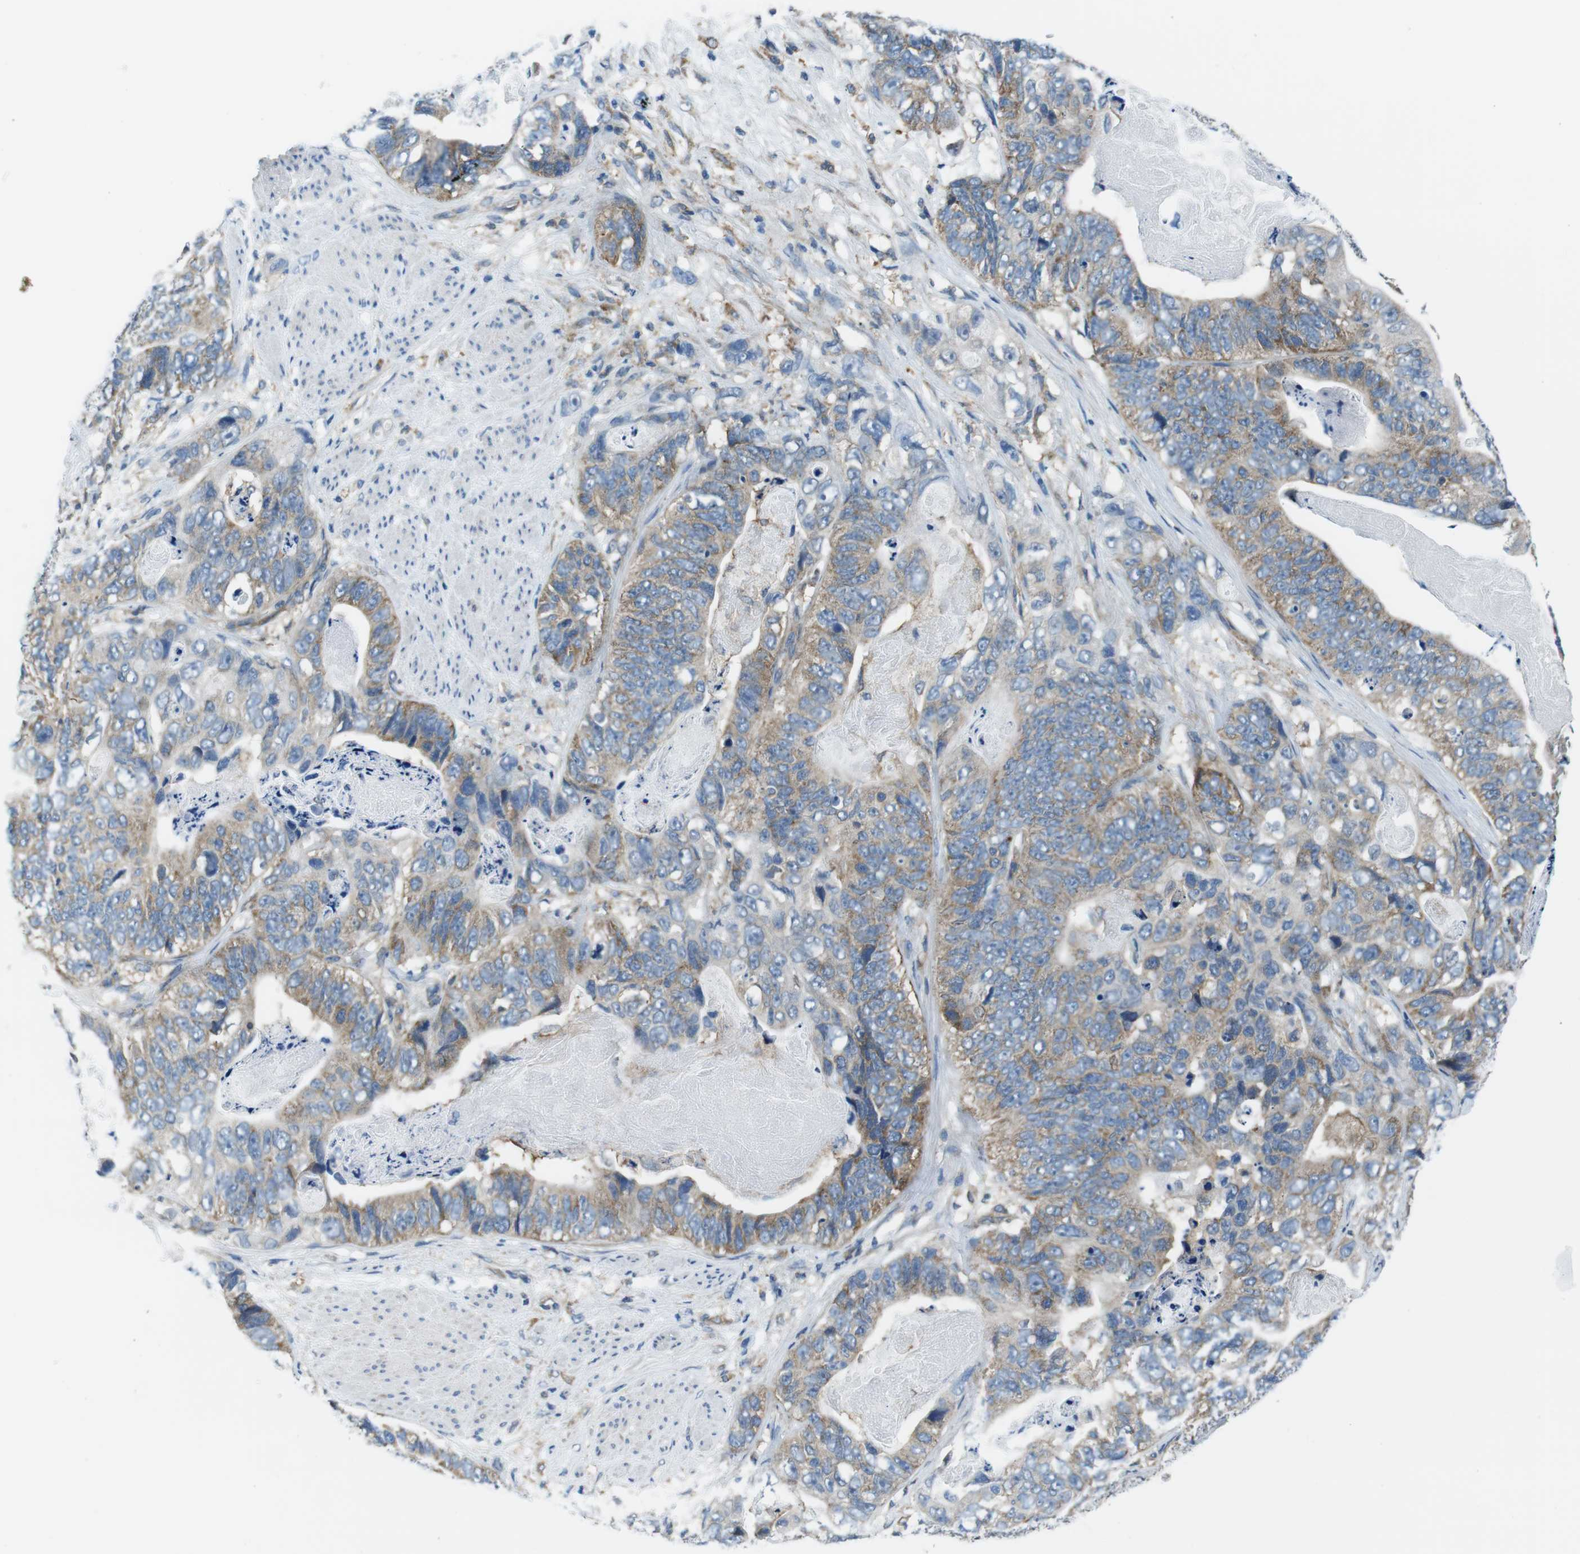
{"staining": {"intensity": "moderate", "quantity": ">75%", "location": "cytoplasmic/membranous"}, "tissue": "stomach cancer", "cell_type": "Tumor cells", "image_type": "cancer", "snomed": [{"axis": "morphology", "description": "Adenocarcinoma, NOS"}, {"axis": "topography", "description": "Stomach"}], "caption": "Immunohistochemistry (IHC) staining of stomach cancer, which exhibits medium levels of moderate cytoplasmic/membranous expression in approximately >75% of tumor cells indicating moderate cytoplasmic/membranous protein expression. The staining was performed using DAB (3,3'-diaminobenzidine) (brown) for protein detection and nuclei were counterstained in hematoxylin (blue).", "gene": "EIF2B5", "patient": {"sex": "female", "age": 89}}